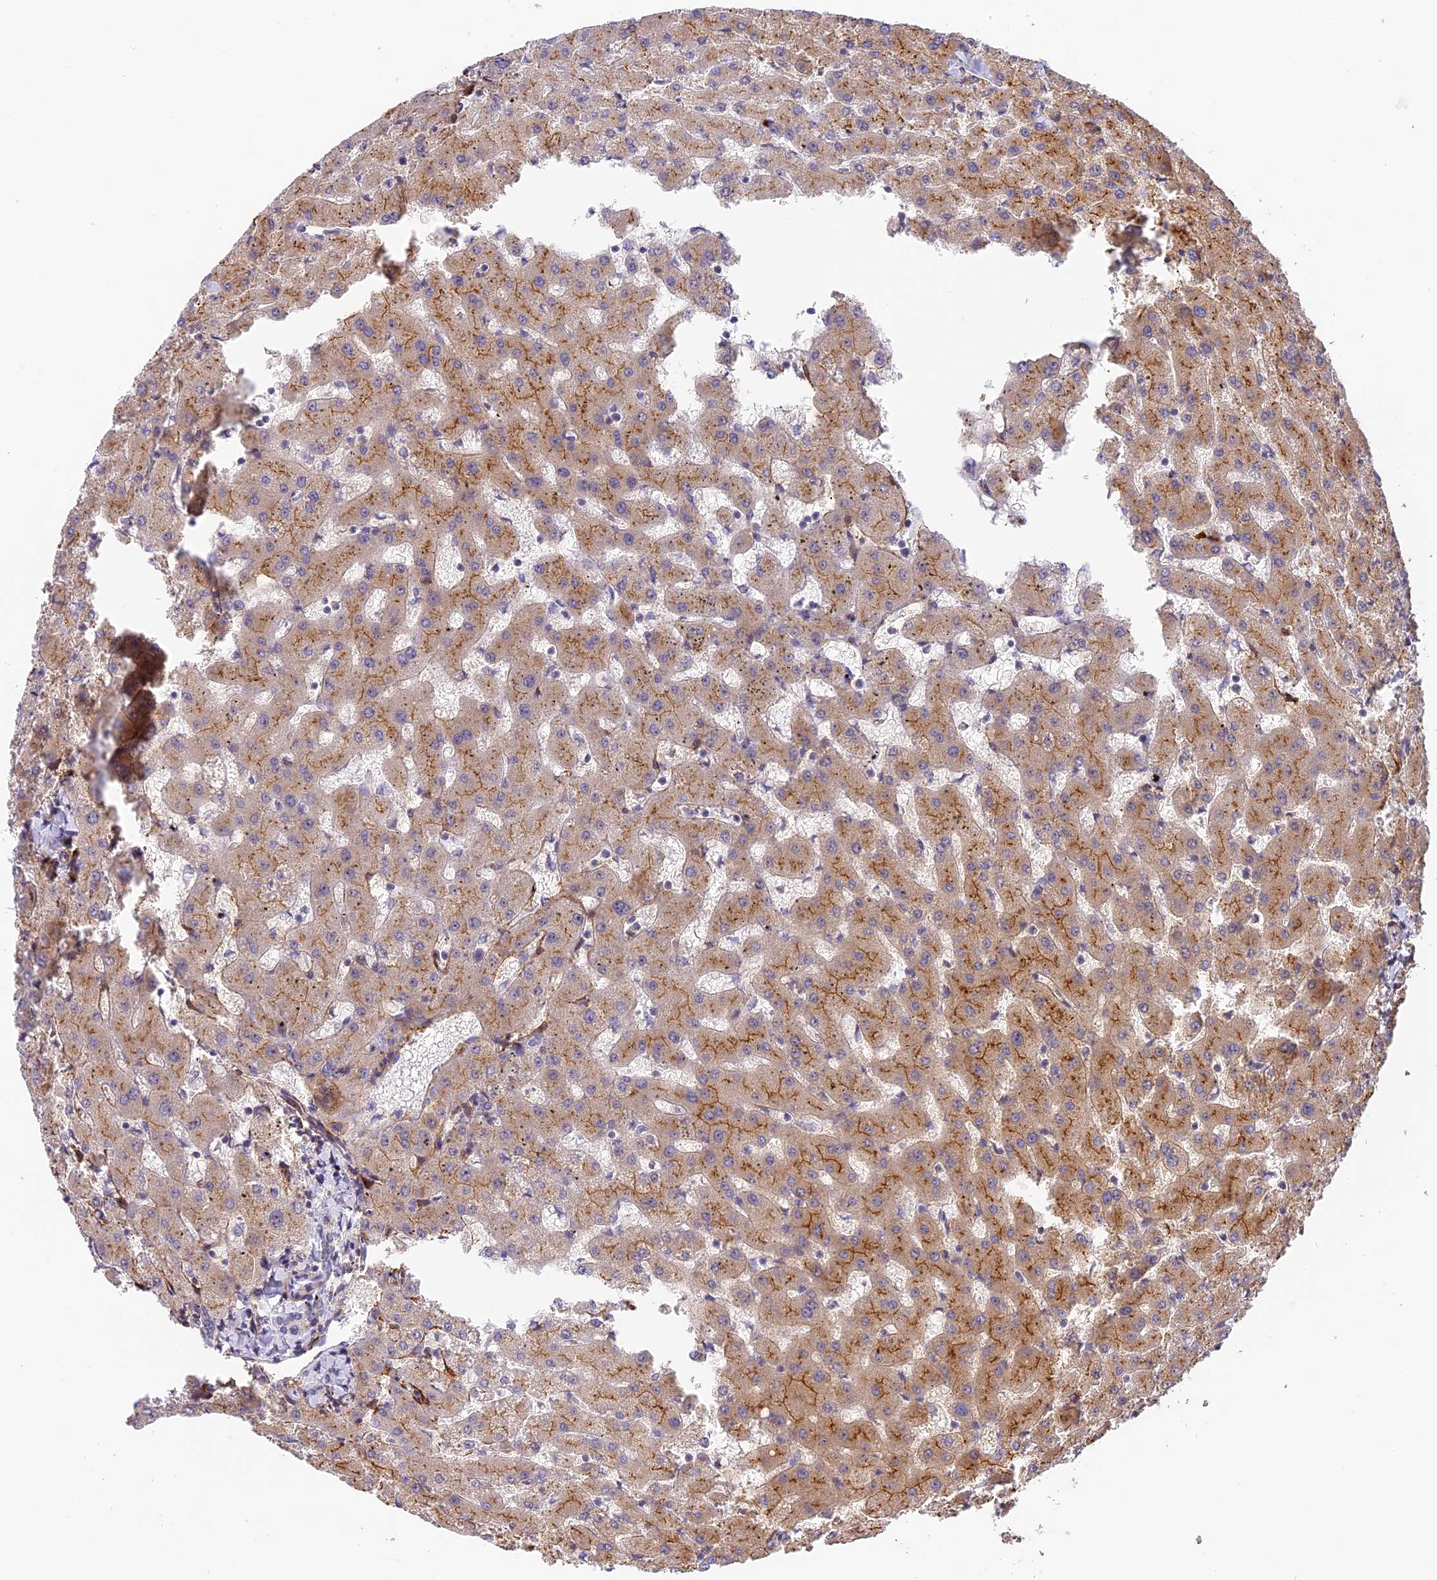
{"staining": {"intensity": "negative", "quantity": "none", "location": "none"}, "tissue": "liver", "cell_type": "Cholangiocytes", "image_type": "normal", "snomed": [{"axis": "morphology", "description": "Normal tissue, NOS"}, {"axis": "topography", "description": "Liver"}], "caption": "Immunohistochemistry photomicrograph of normal liver: liver stained with DAB (3,3'-diaminobenzidine) exhibits no significant protein positivity in cholangiocytes. (Stains: DAB IHC with hematoxylin counter stain, Microscopy: brightfield microscopy at high magnification).", "gene": "HEATR5B", "patient": {"sex": "female", "age": 63}}